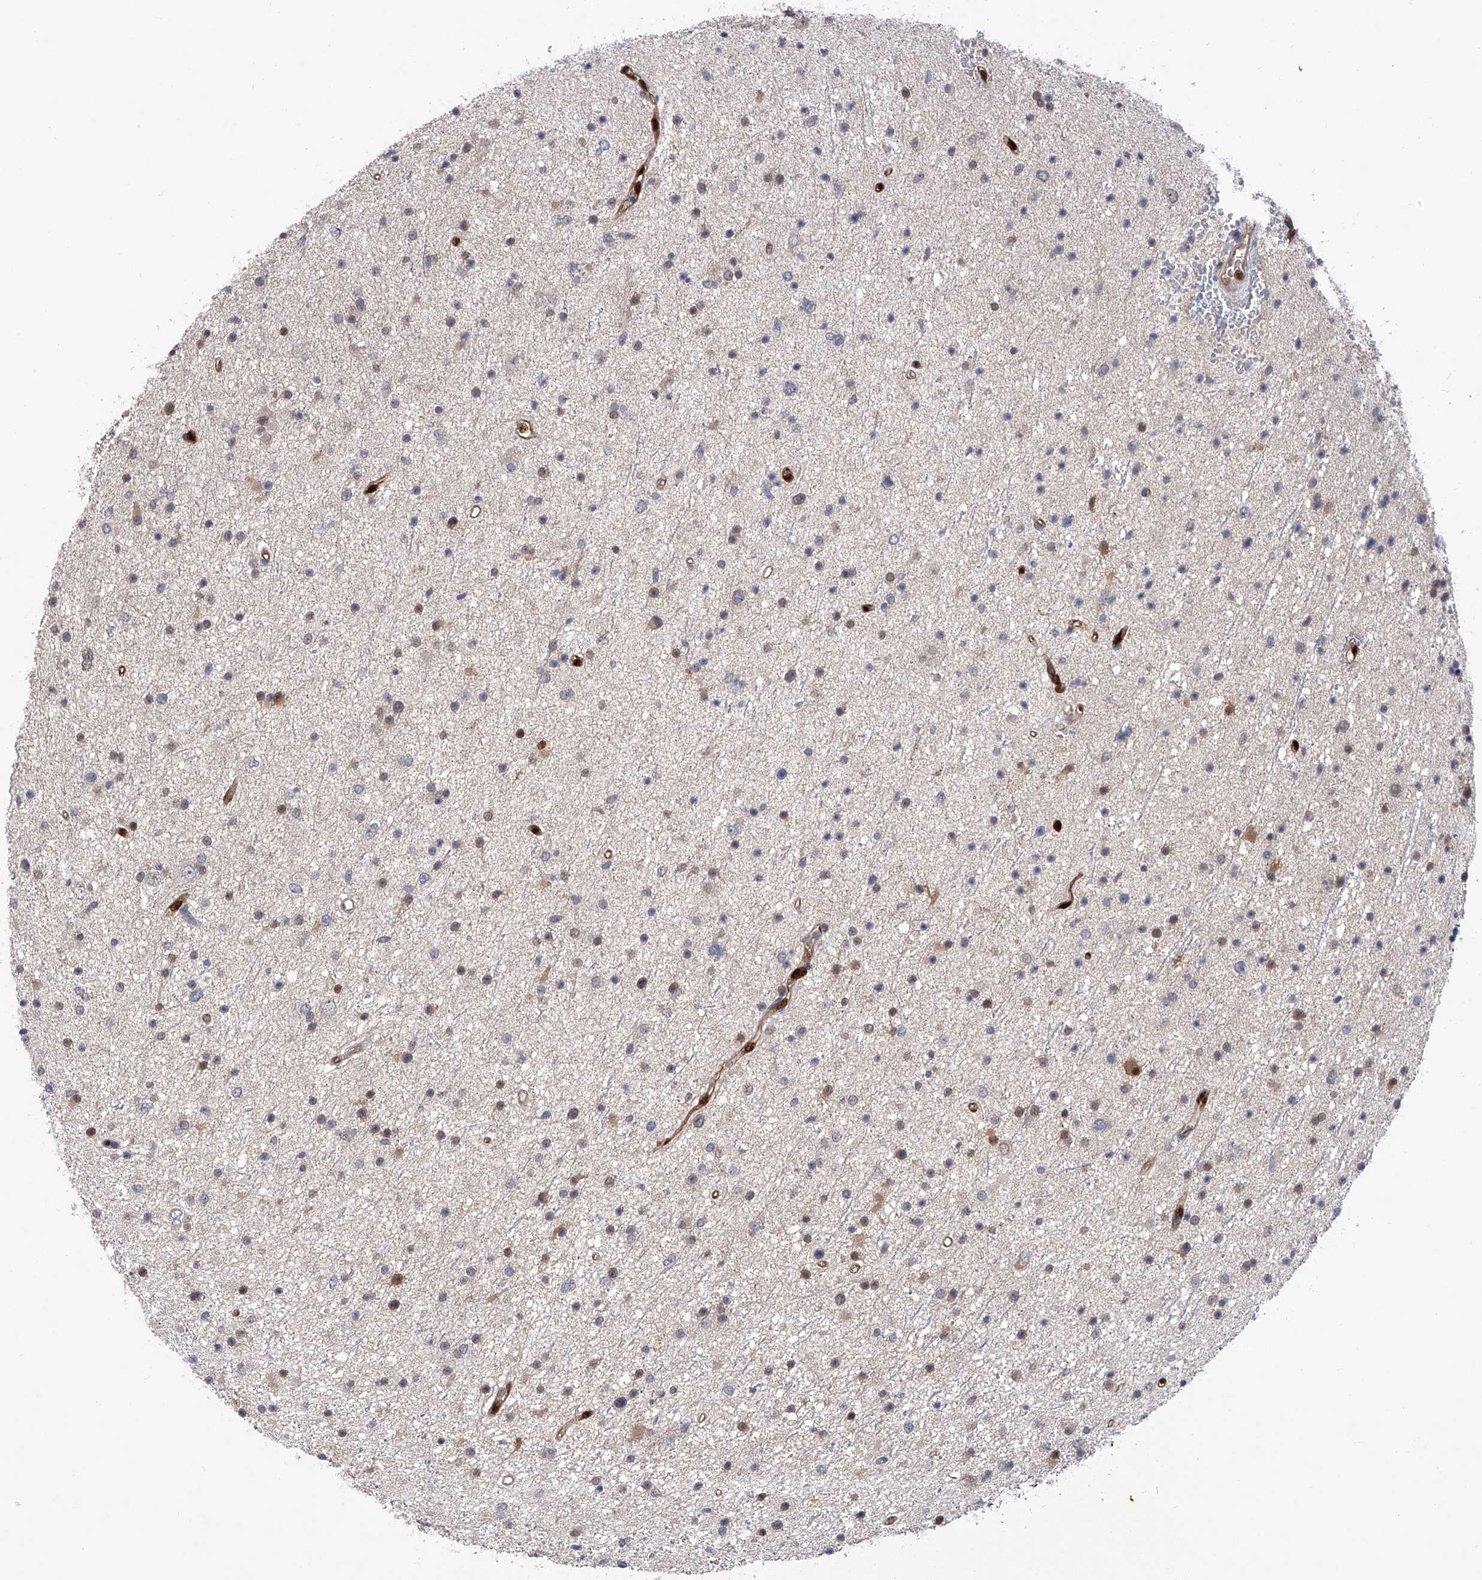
{"staining": {"intensity": "moderate", "quantity": "<25%", "location": "nuclear"}, "tissue": "glioma", "cell_type": "Tumor cells", "image_type": "cancer", "snomed": [{"axis": "morphology", "description": "Glioma, malignant, Low grade"}, {"axis": "topography", "description": "Cerebral cortex"}], "caption": "A brown stain labels moderate nuclear positivity of a protein in human glioma tumor cells. (brown staining indicates protein expression, while blue staining denotes nuclei).", "gene": "PHF20", "patient": {"sex": "female", "age": 39}}